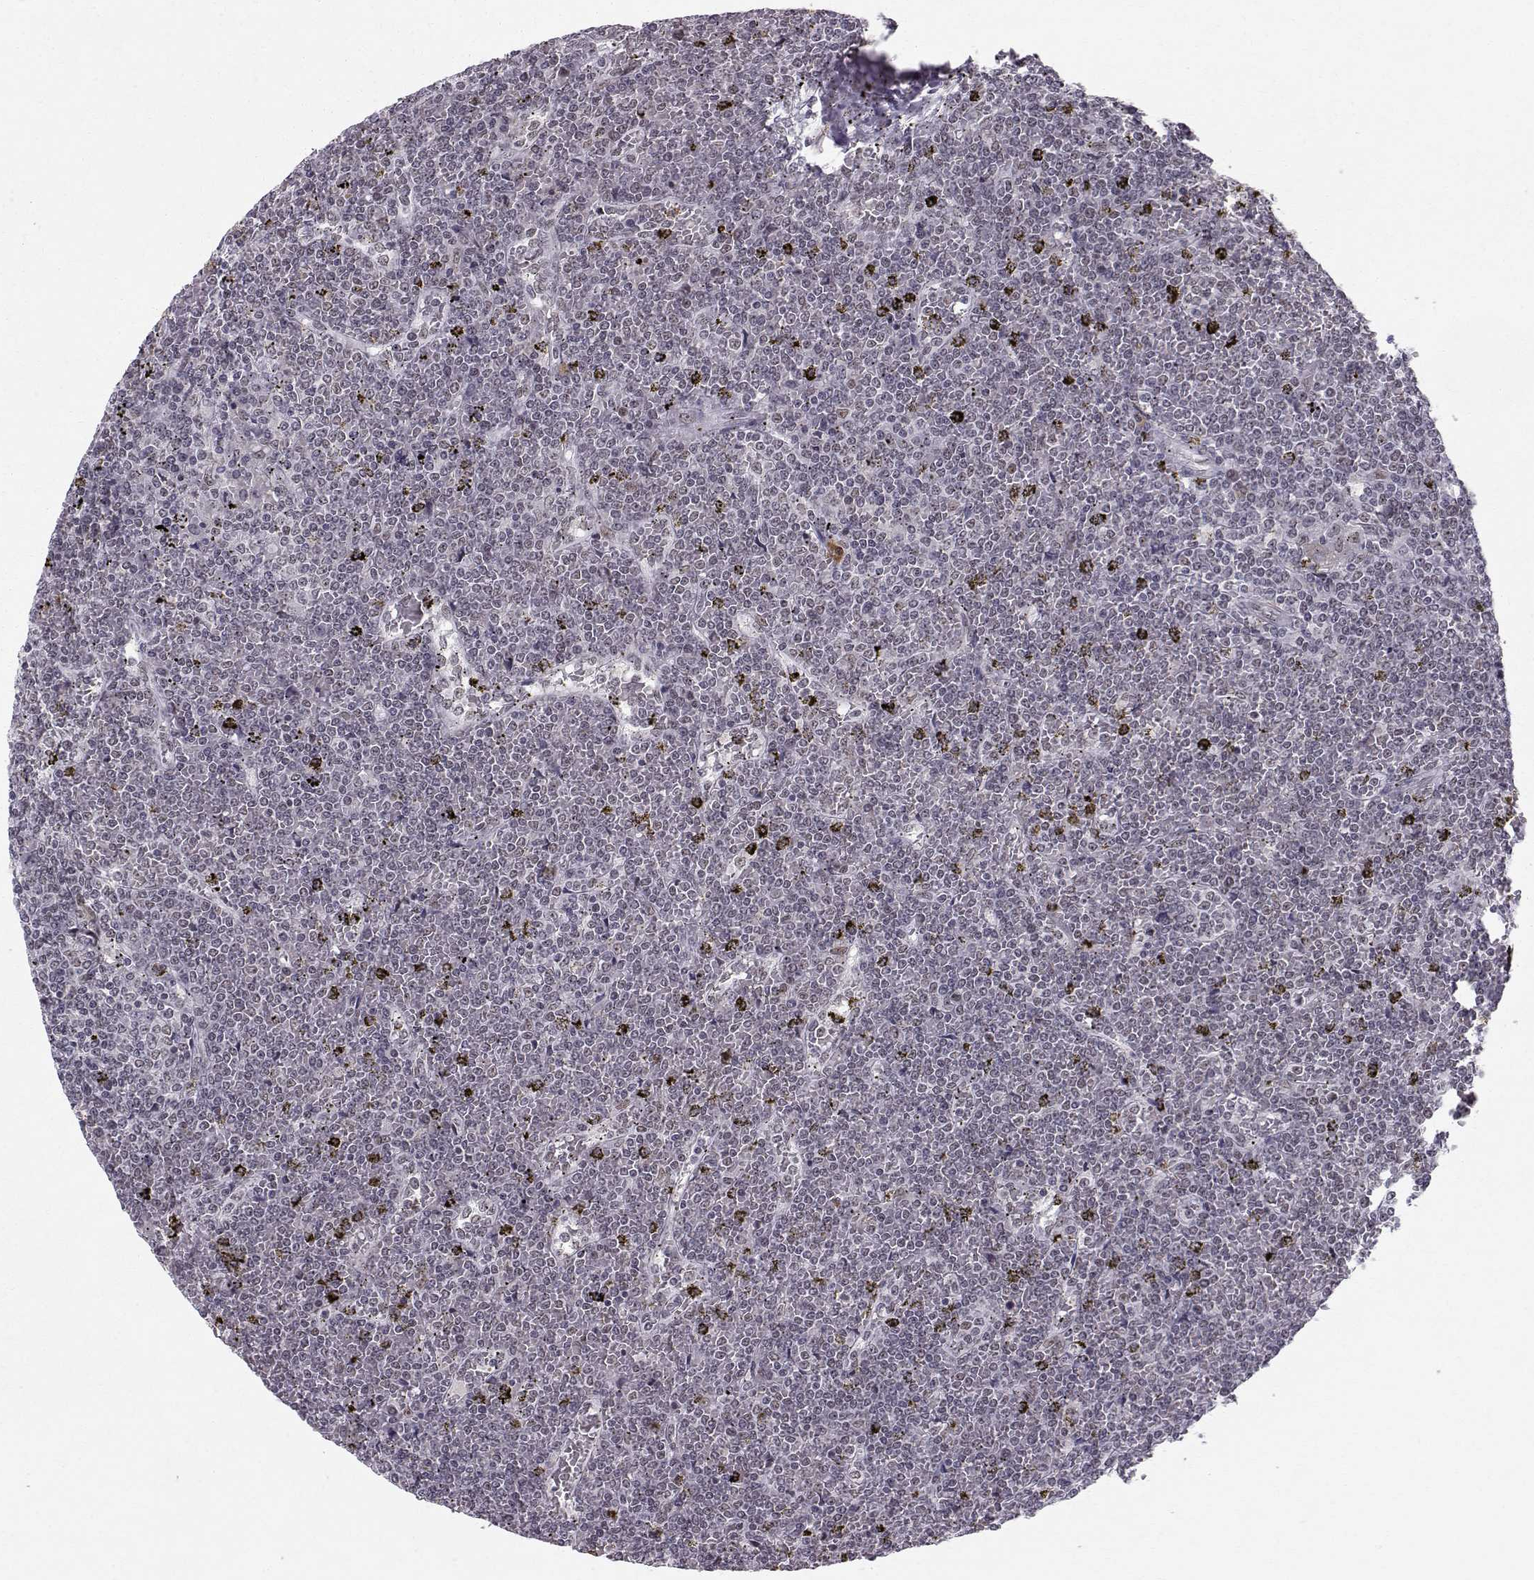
{"staining": {"intensity": "negative", "quantity": "none", "location": "none"}, "tissue": "lymphoma", "cell_type": "Tumor cells", "image_type": "cancer", "snomed": [{"axis": "morphology", "description": "Malignant lymphoma, non-Hodgkin's type, Low grade"}, {"axis": "topography", "description": "Spleen"}], "caption": "Immunohistochemistry (IHC) of lymphoma shows no staining in tumor cells.", "gene": "RPP38", "patient": {"sex": "female", "age": 19}}